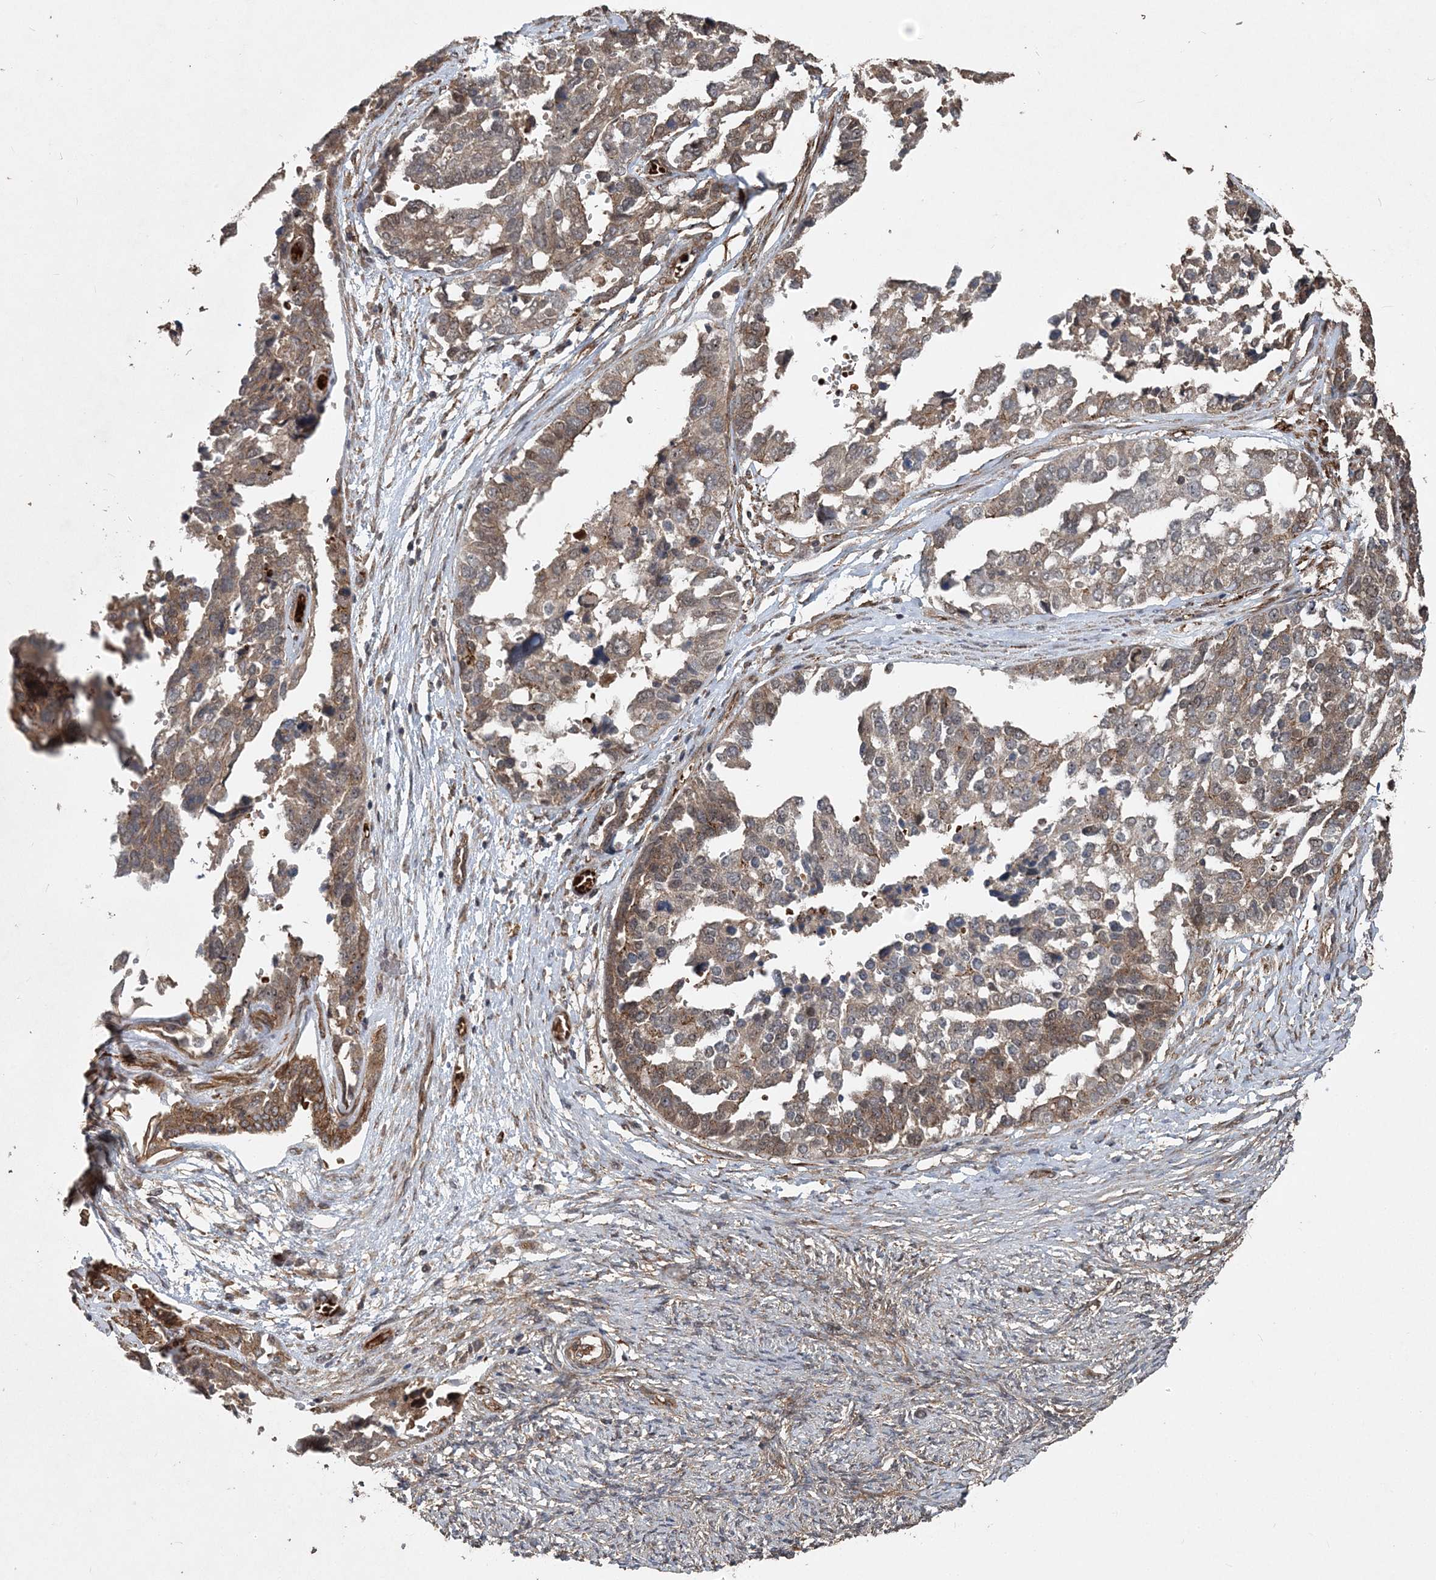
{"staining": {"intensity": "moderate", "quantity": "25%-75%", "location": "cytoplasmic/membranous"}, "tissue": "ovarian cancer", "cell_type": "Tumor cells", "image_type": "cancer", "snomed": [{"axis": "morphology", "description": "Cystadenocarcinoma, serous, NOS"}, {"axis": "topography", "description": "Ovary"}], "caption": "Immunohistochemistry (IHC) micrograph of neoplastic tissue: ovarian cancer stained using IHC reveals medium levels of moderate protein expression localized specifically in the cytoplasmic/membranous of tumor cells, appearing as a cytoplasmic/membranous brown color.", "gene": "HYCC2", "patient": {"sex": "female", "age": 44}}